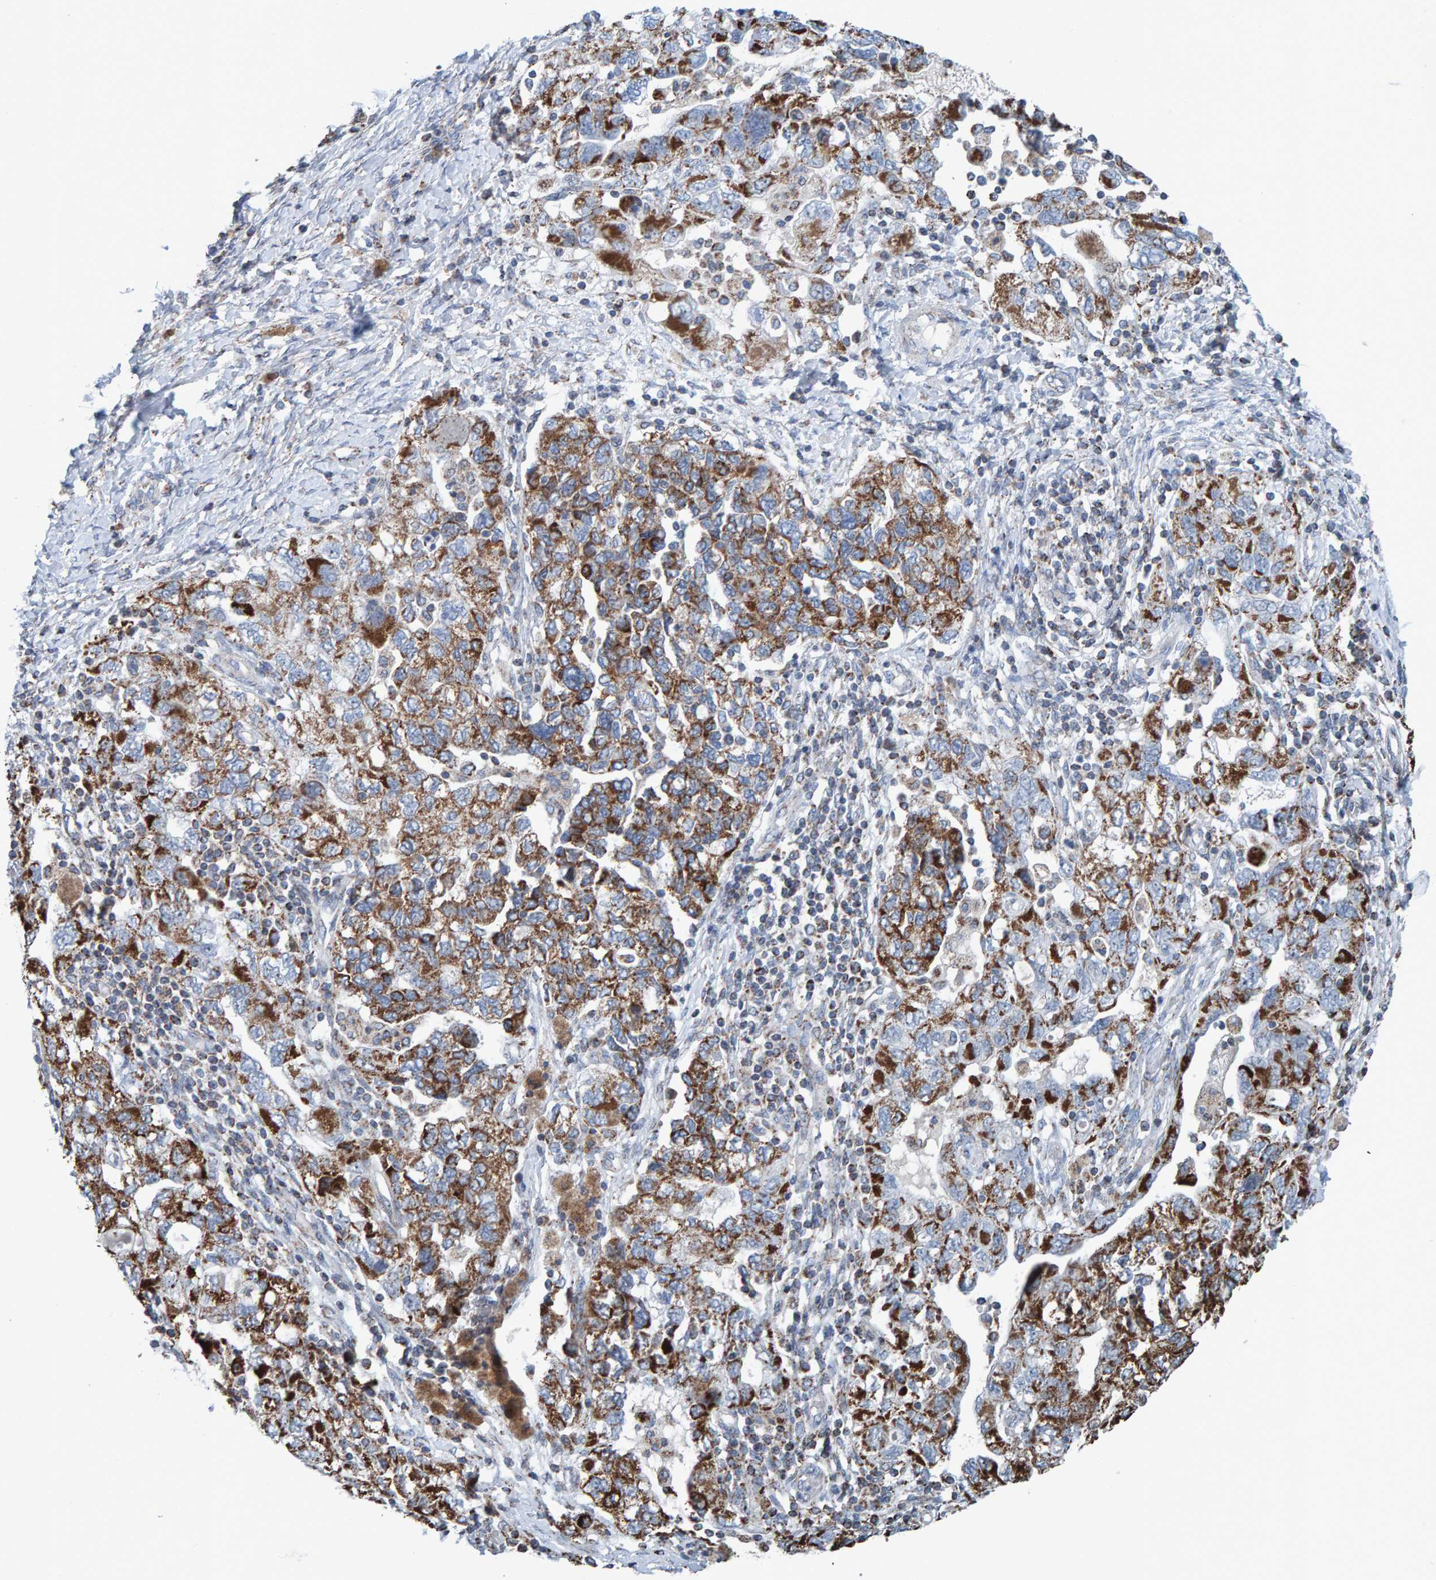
{"staining": {"intensity": "strong", "quantity": "25%-75%", "location": "cytoplasmic/membranous"}, "tissue": "ovarian cancer", "cell_type": "Tumor cells", "image_type": "cancer", "snomed": [{"axis": "morphology", "description": "Carcinoma, NOS"}, {"axis": "morphology", "description": "Cystadenocarcinoma, serous, NOS"}, {"axis": "topography", "description": "Ovary"}], "caption": "A brown stain labels strong cytoplasmic/membranous staining of a protein in human ovarian cancer tumor cells.", "gene": "ZNF48", "patient": {"sex": "female", "age": 69}}